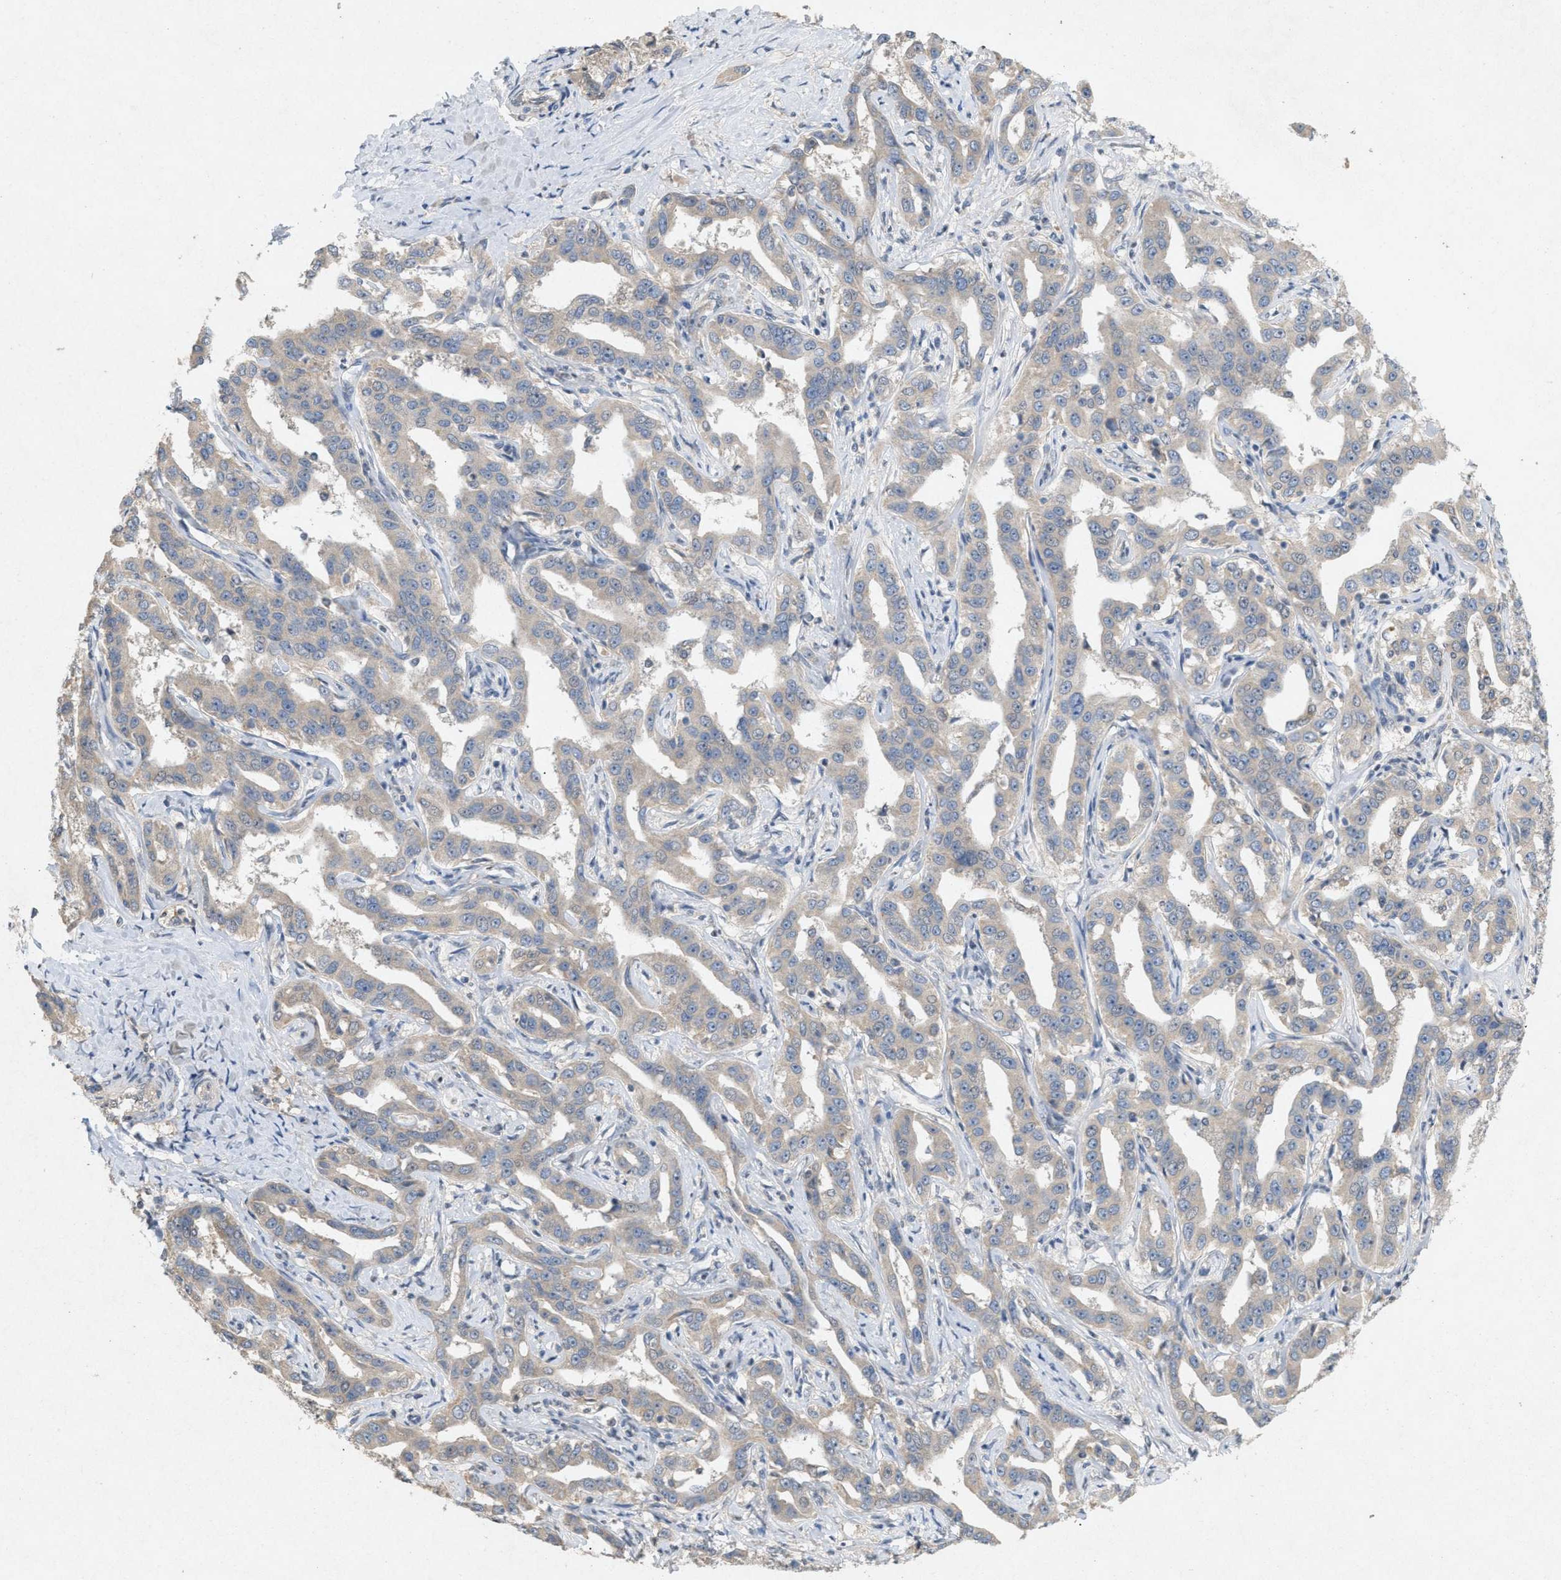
{"staining": {"intensity": "negative", "quantity": "none", "location": "none"}, "tissue": "liver cancer", "cell_type": "Tumor cells", "image_type": "cancer", "snomed": [{"axis": "morphology", "description": "Cholangiocarcinoma"}, {"axis": "topography", "description": "Liver"}], "caption": "Human liver cancer stained for a protein using IHC exhibits no staining in tumor cells.", "gene": "DCAF7", "patient": {"sex": "male", "age": 59}}